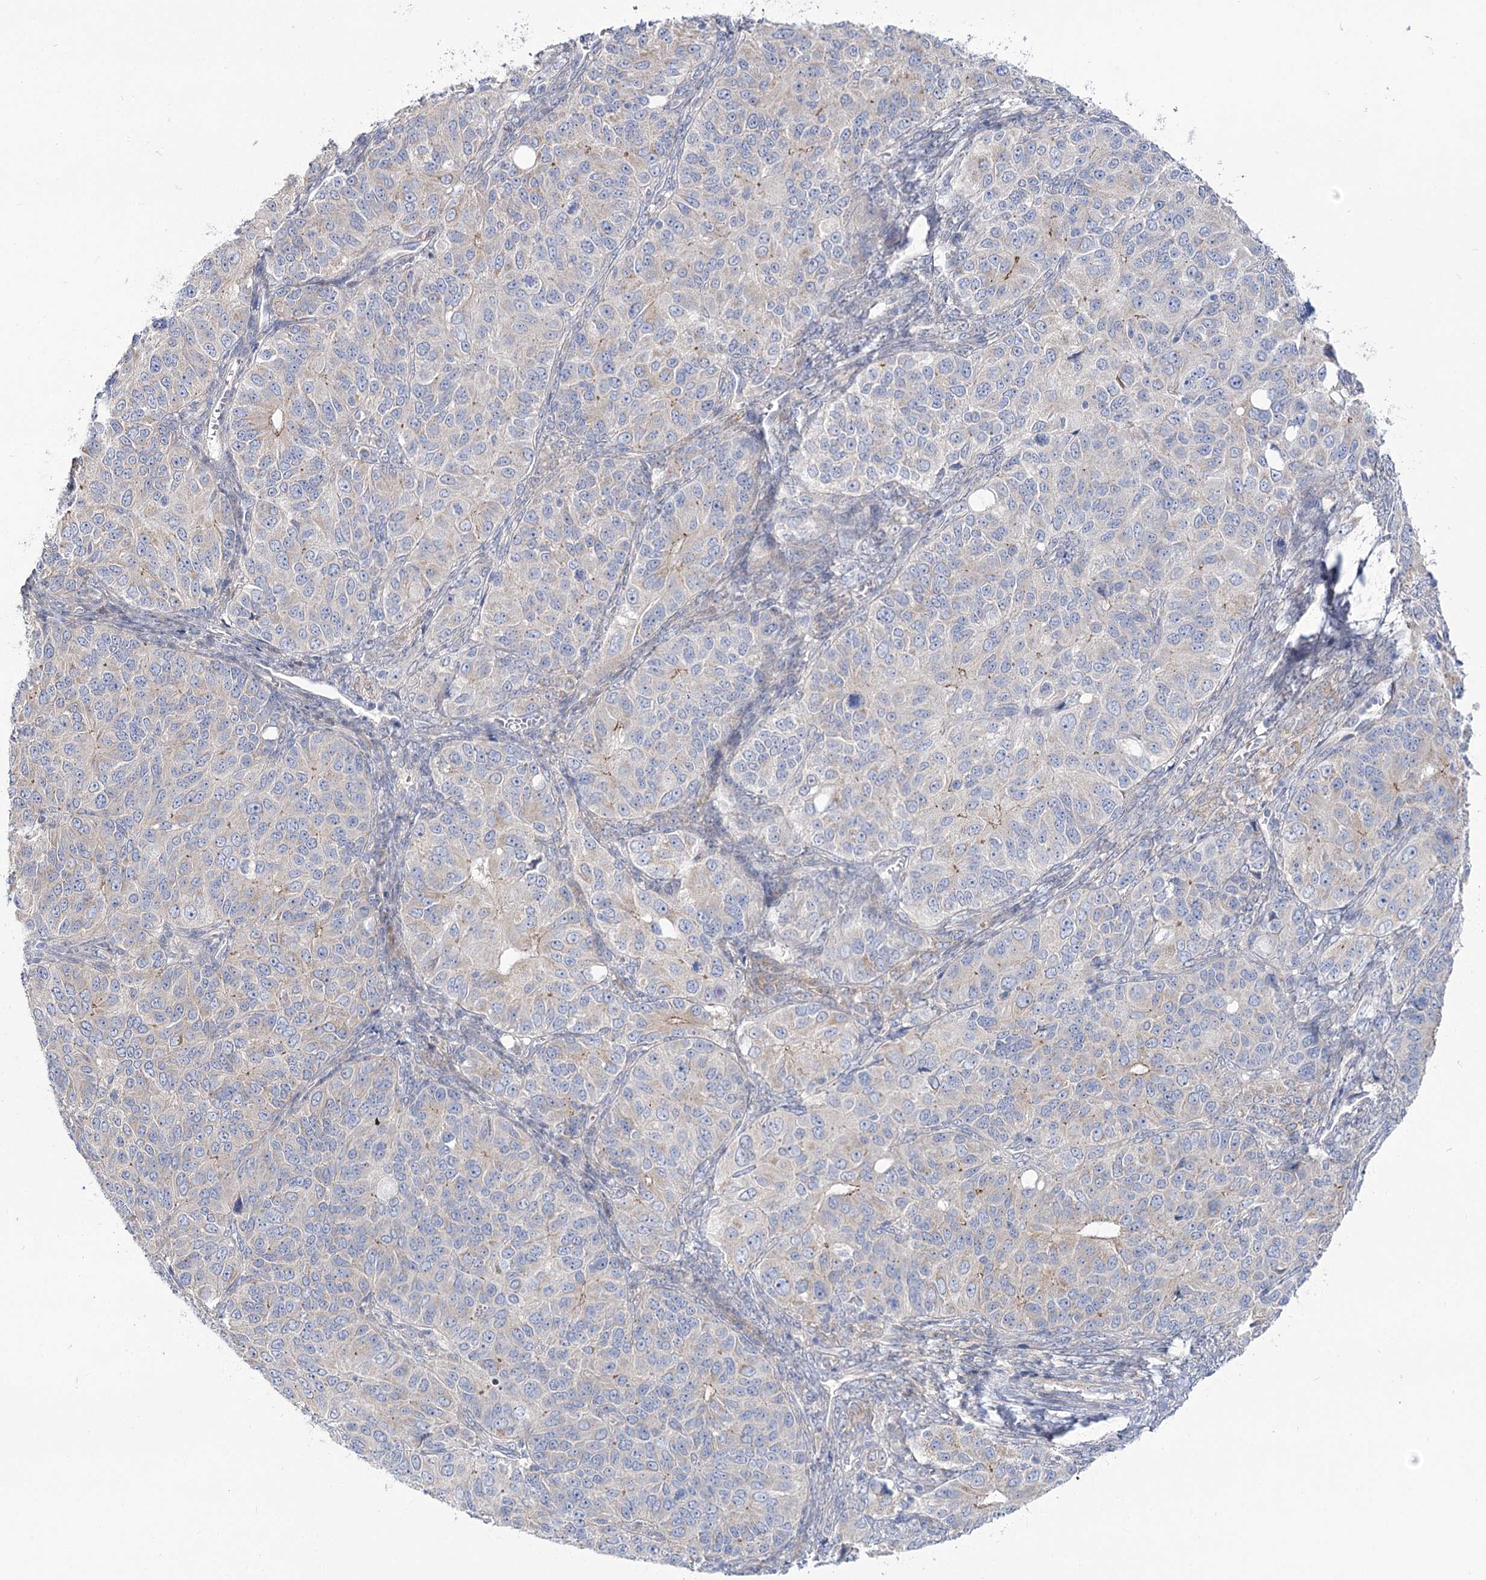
{"staining": {"intensity": "negative", "quantity": "none", "location": "none"}, "tissue": "ovarian cancer", "cell_type": "Tumor cells", "image_type": "cancer", "snomed": [{"axis": "morphology", "description": "Carcinoma, endometroid"}, {"axis": "topography", "description": "Ovary"}], "caption": "Endometroid carcinoma (ovarian) stained for a protein using immunohistochemistry displays no expression tumor cells.", "gene": "SUOX", "patient": {"sex": "female", "age": 51}}